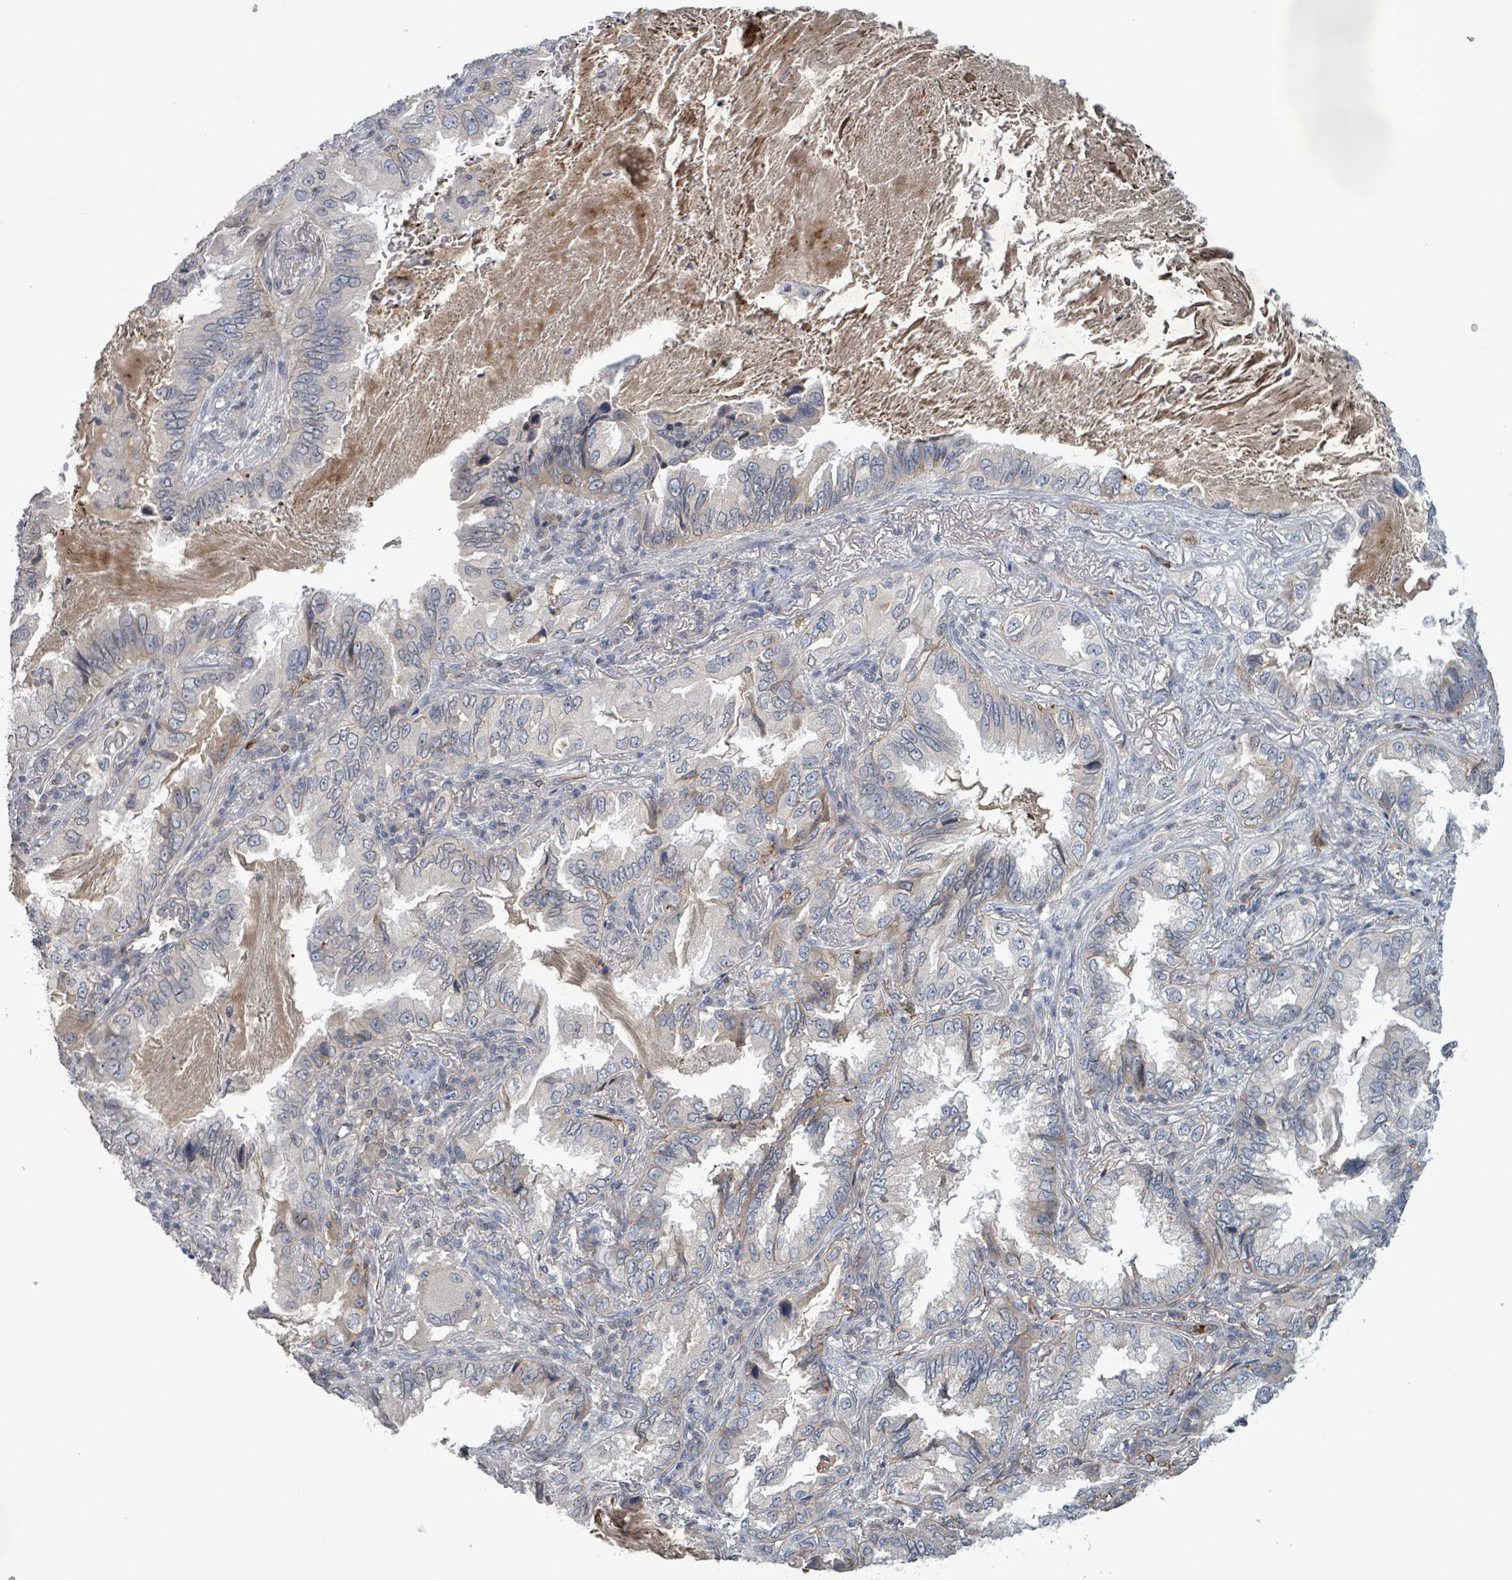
{"staining": {"intensity": "negative", "quantity": "none", "location": "none"}, "tissue": "lung cancer", "cell_type": "Tumor cells", "image_type": "cancer", "snomed": [{"axis": "morphology", "description": "Adenocarcinoma, NOS"}, {"axis": "topography", "description": "Lung"}], "caption": "Micrograph shows no protein staining in tumor cells of lung cancer tissue.", "gene": "GRM8", "patient": {"sex": "female", "age": 69}}